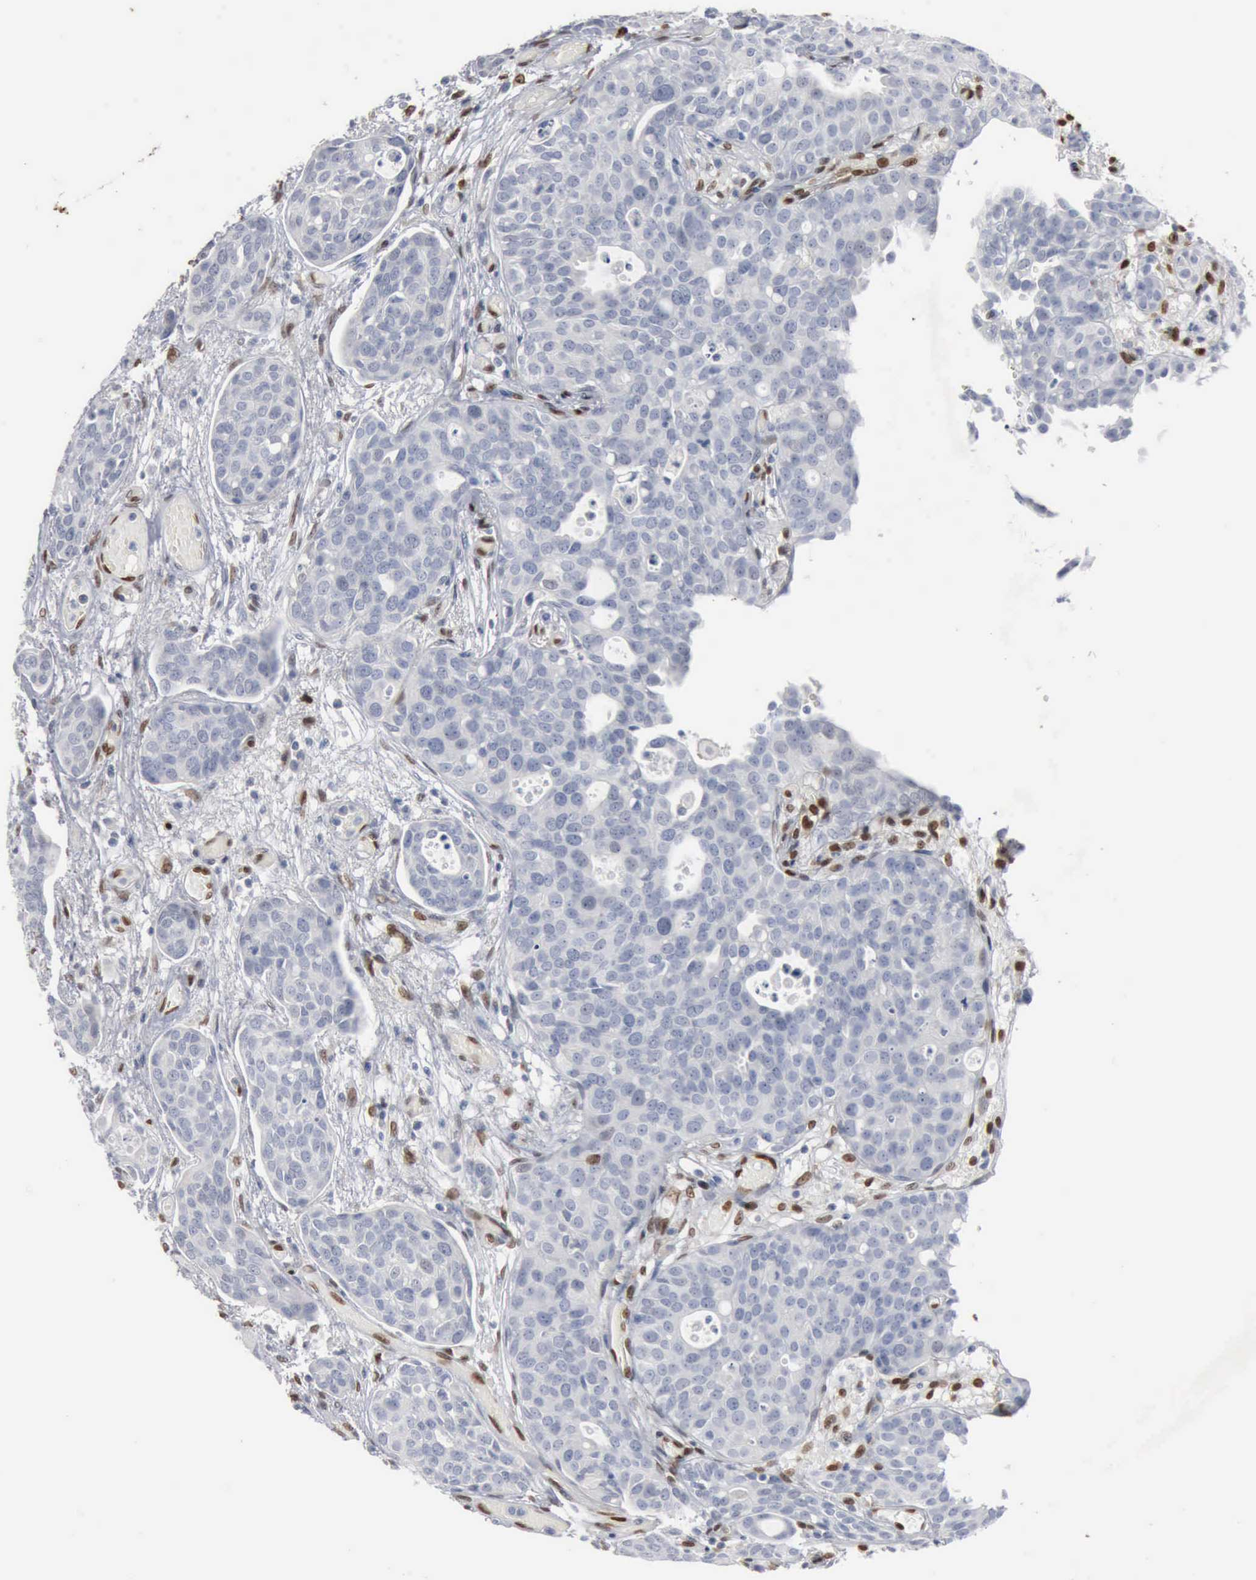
{"staining": {"intensity": "negative", "quantity": "none", "location": "none"}, "tissue": "urothelial cancer", "cell_type": "Tumor cells", "image_type": "cancer", "snomed": [{"axis": "morphology", "description": "Urothelial carcinoma, High grade"}, {"axis": "topography", "description": "Urinary bladder"}], "caption": "Urothelial cancer was stained to show a protein in brown. There is no significant staining in tumor cells.", "gene": "FGF2", "patient": {"sex": "male", "age": 78}}